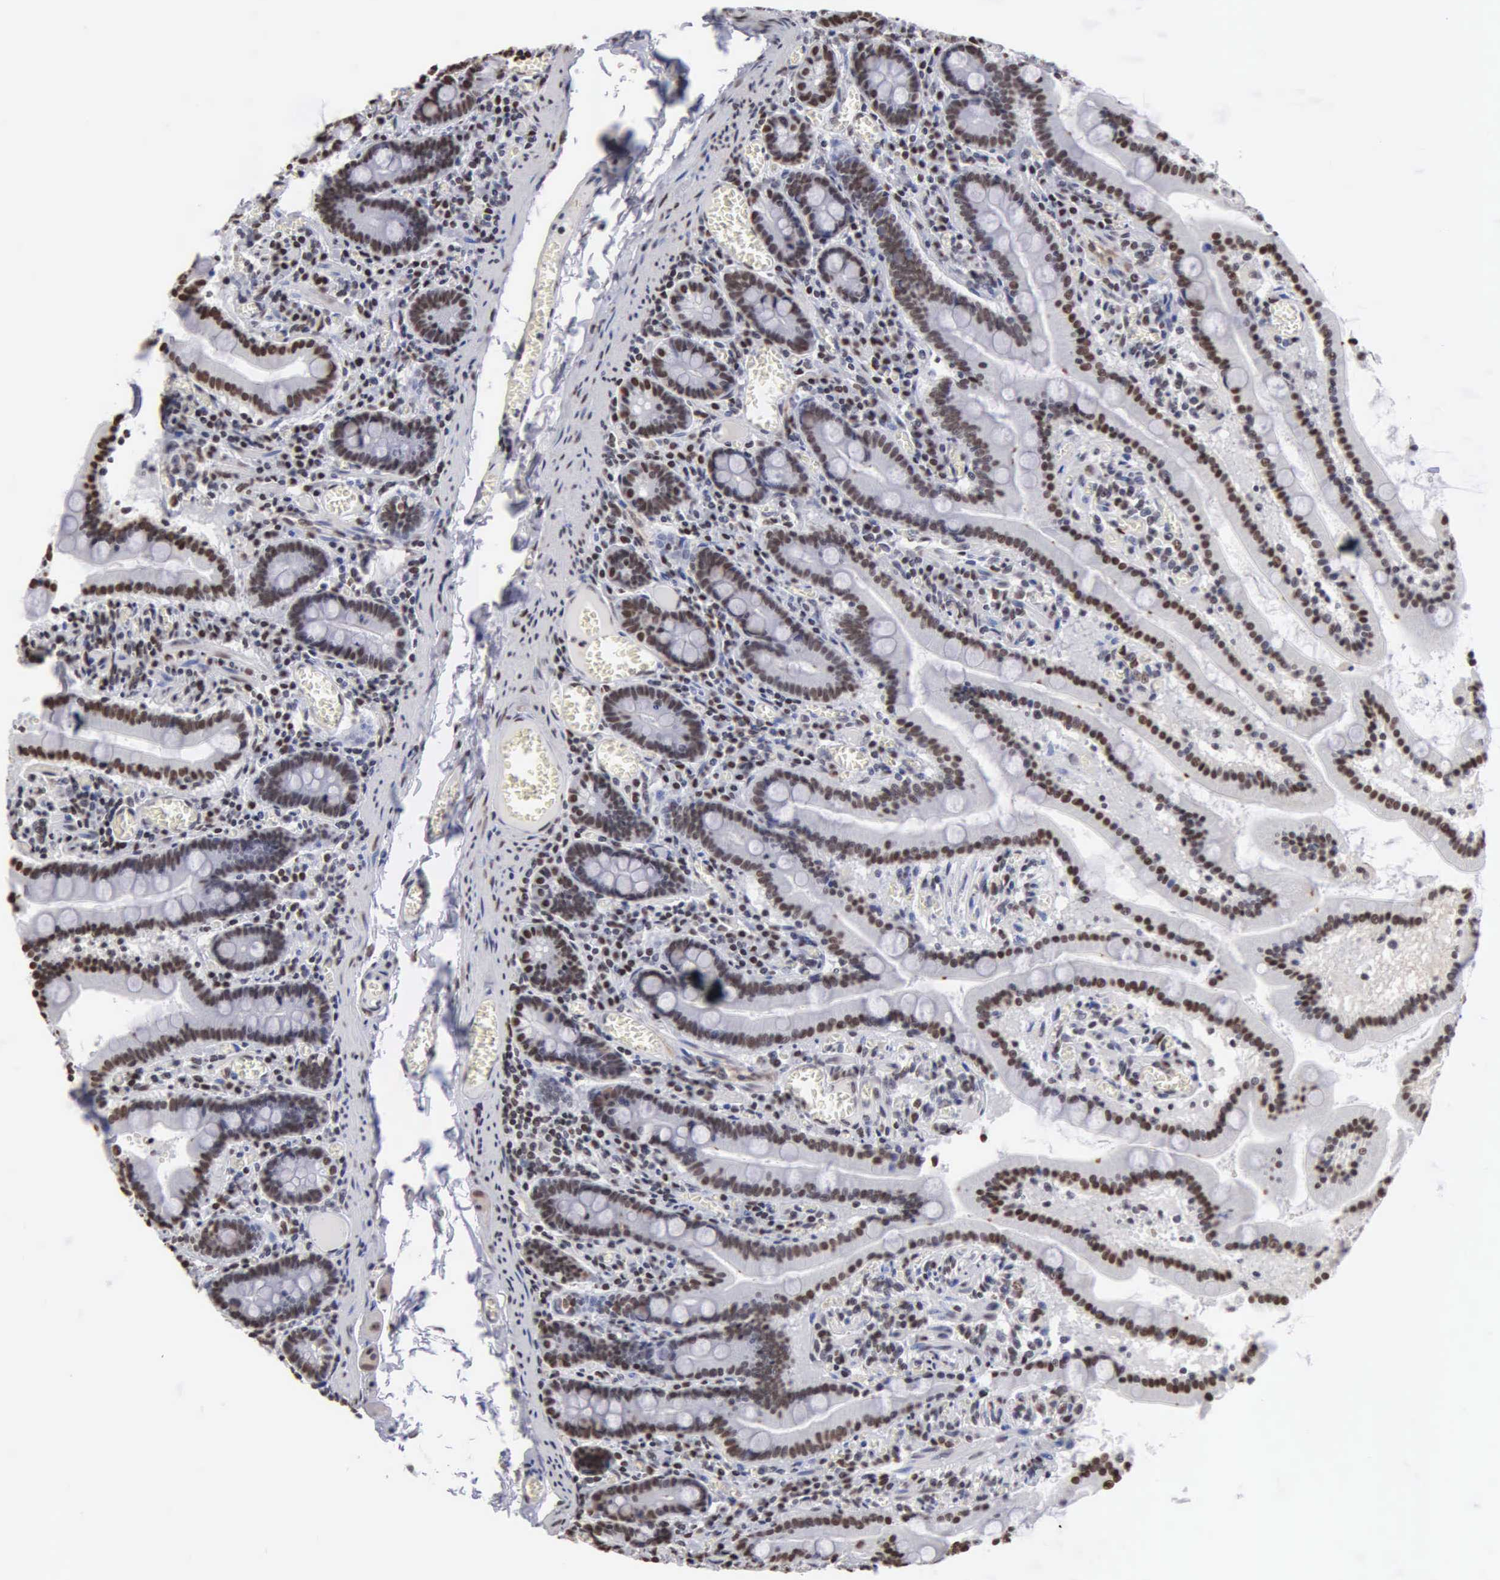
{"staining": {"intensity": "strong", "quantity": ">75%", "location": "nuclear"}, "tissue": "small intestine", "cell_type": "Glandular cells", "image_type": "normal", "snomed": [{"axis": "morphology", "description": "Normal tissue, NOS"}, {"axis": "topography", "description": "Small intestine"}], "caption": "Glandular cells demonstrate high levels of strong nuclear positivity in approximately >75% of cells in benign small intestine.", "gene": "CCNG1", "patient": {"sex": "male", "age": 59}}